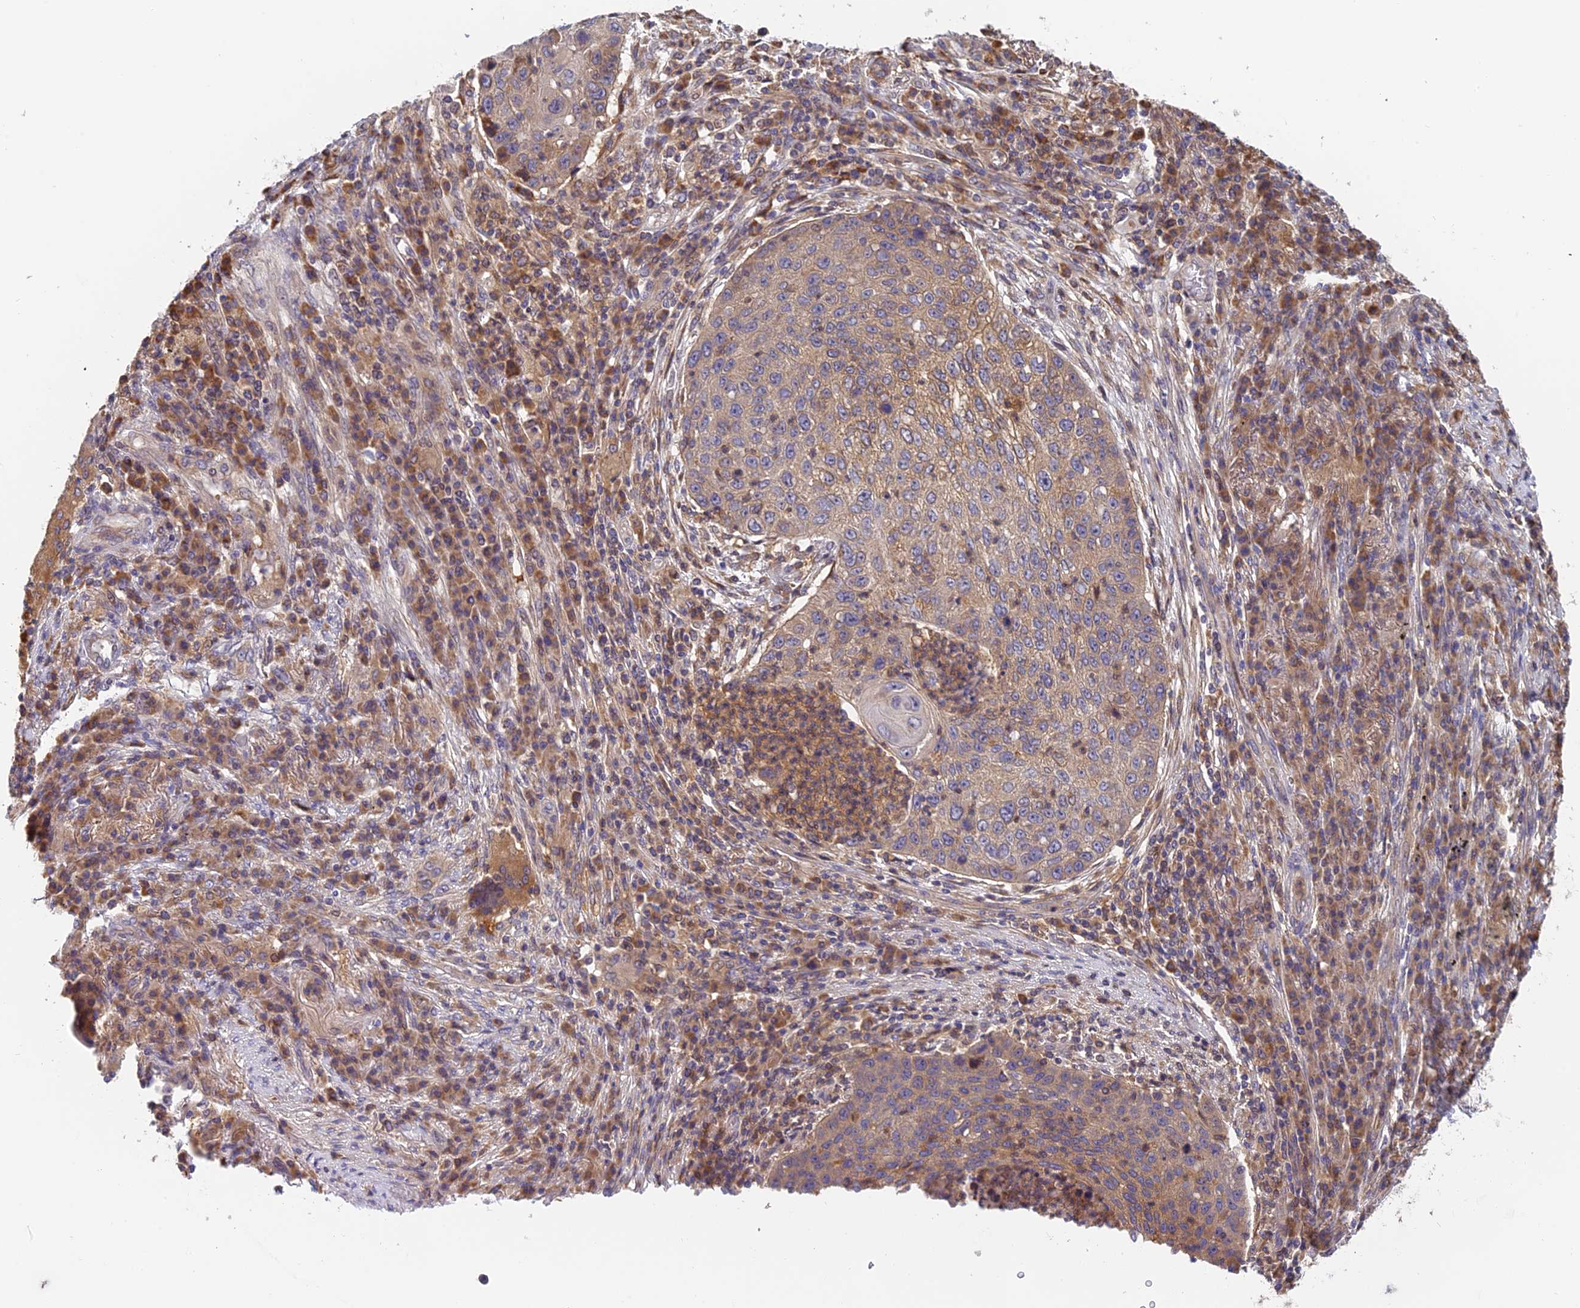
{"staining": {"intensity": "weak", "quantity": "25%-75%", "location": "cytoplasmic/membranous"}, "tissue": "lung cancer", "cell_type": "Tumor cells", "image_type": "cancer", "snomed": [{"axis": "morphology", "description": "Squamous cell carcinoma, NOS"}, {"axis": "topography", "description": "Lung"}], "caption": "Lung squamous cell carcinoma stained with immunohistochemistry reveals weak cytoplasmic/membranous staining in about 25%-75% of tumor cells.", "gene": "IPO5", "patient": {"sex": "female", "age": 63}}